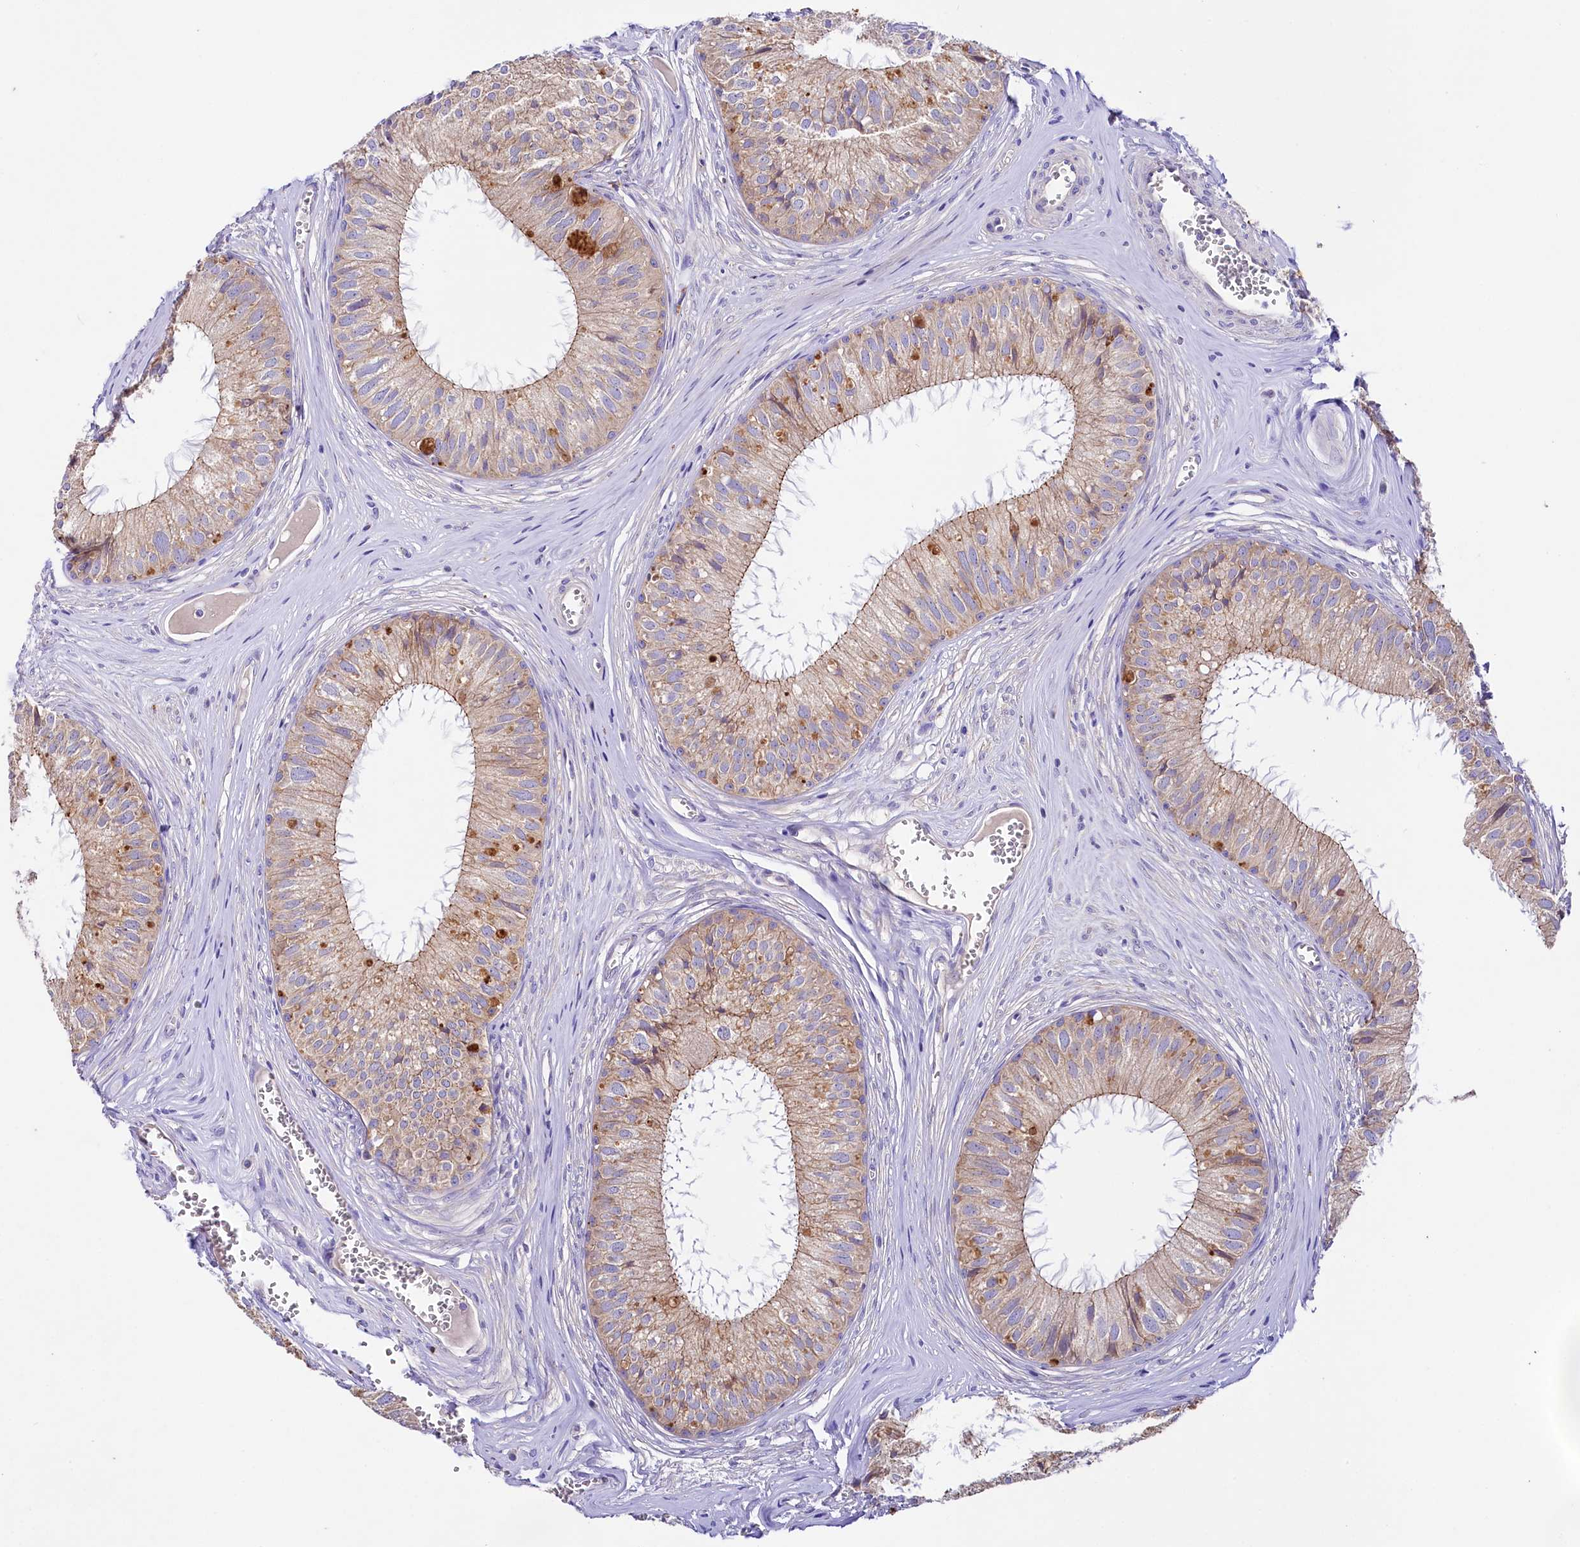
{"staining": {"intensity": "moderate", "quantity": "25%-75%", "location": "cytoplasmic/membranous"}, "tissue": "epididymis", "cell_type": "Glandular cells", "image_type": "normal", "snomed": [{"axis": "morphology", "description": "Normal tissue, NOS"}, {"axis": "topography", "description": "Epididymis"}], "caption": "About 25%-75% of glandular cells in unremarkable human epididymis show moderate cytoplasmic/membranous protein expression as visualized by brown immunohistochemical staining.", "gene": "SACM1L", "patient": {"sex": "male", "age": 36}}